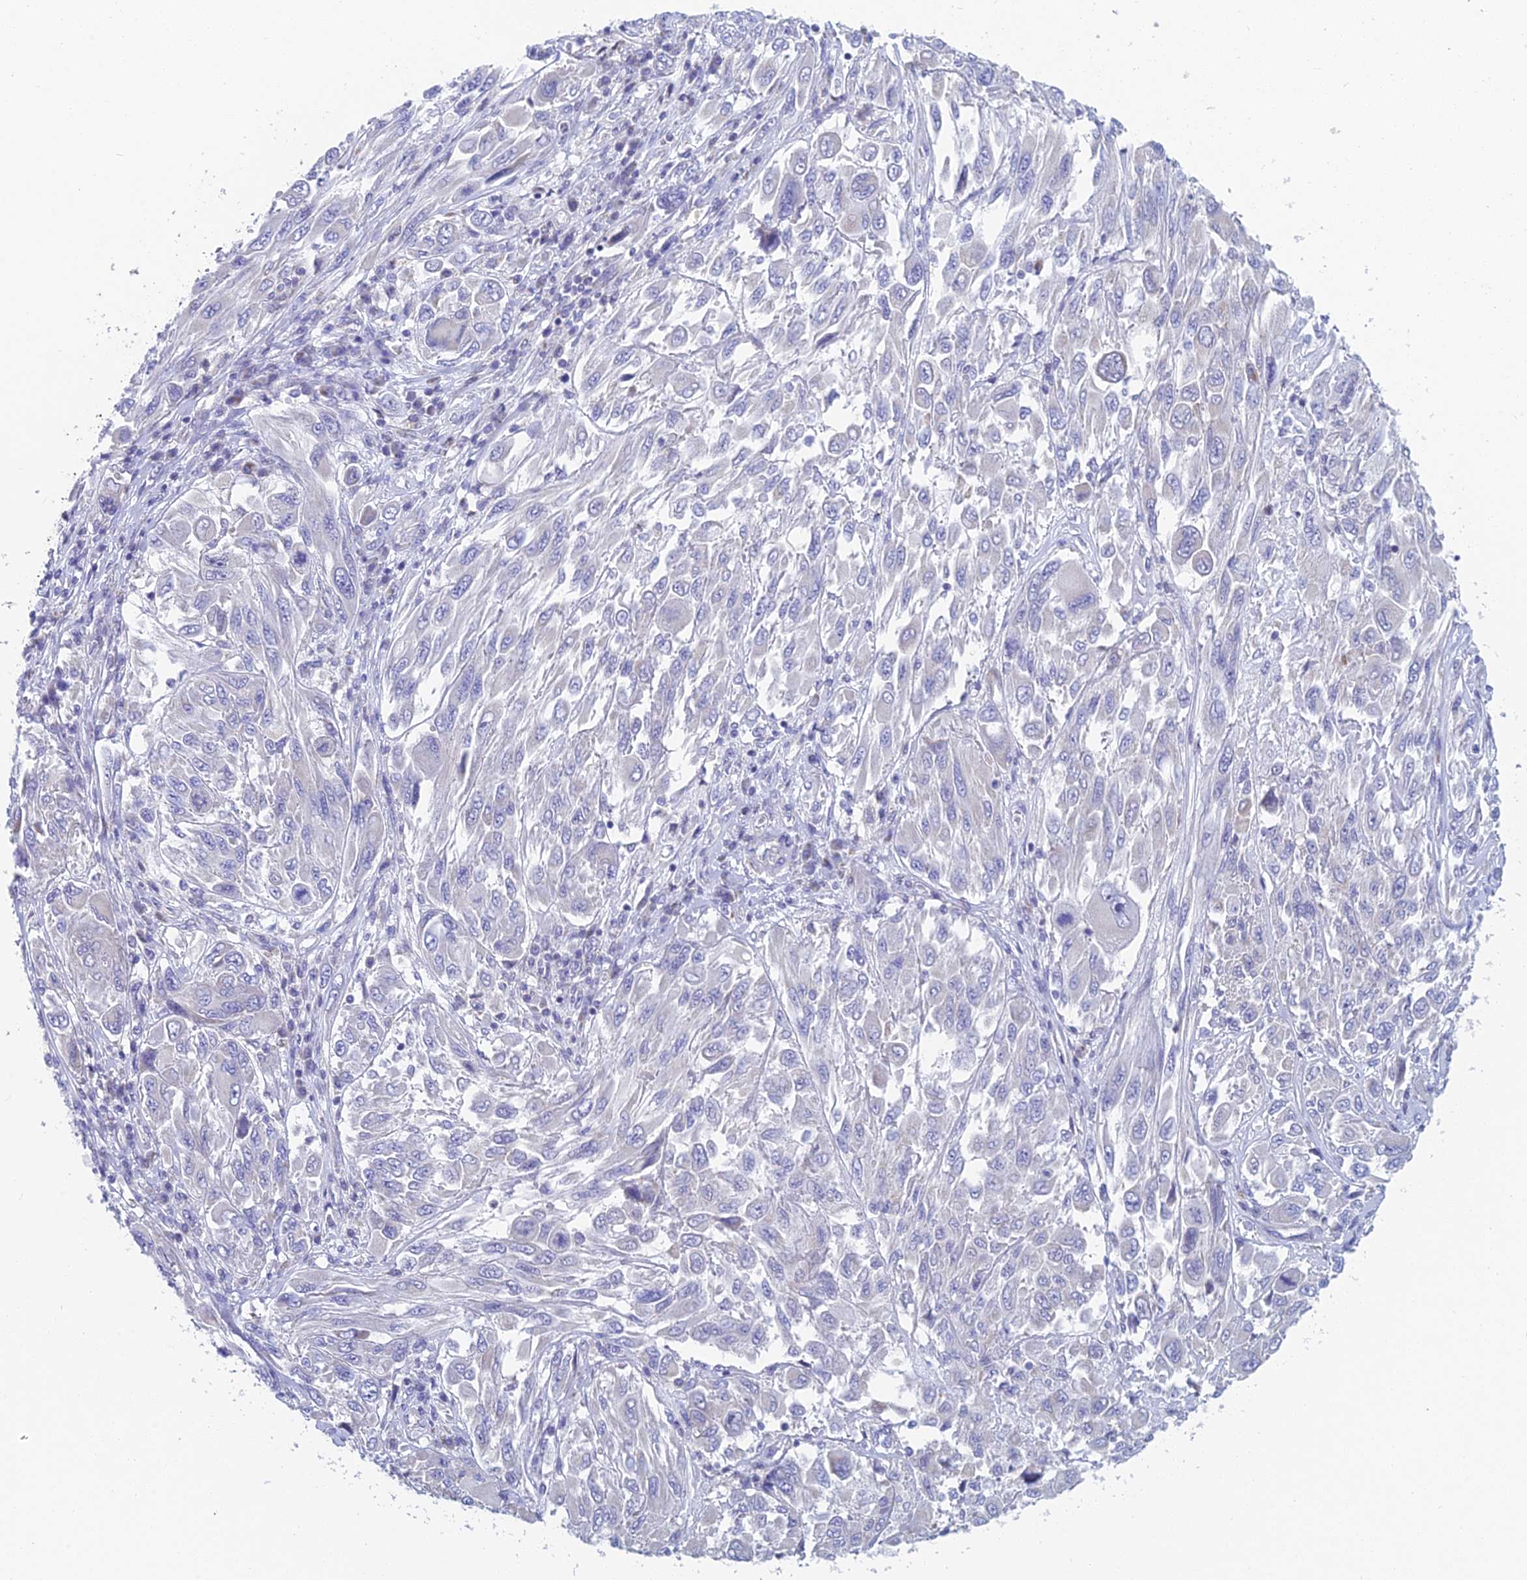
{"staining": {"intensity": "negative", "quantity": "none", "location": "none"}, "tissue": "melanoma", "cell_type": "Tumor cells", "image_type": "cancer", "snomed": [{"axis": "morphology", "description": "Malignant melanoma, NOS"}, {"axis": "topography", "description": "Skin"}], "caption": "DAB (3,3'-diaminobenzidine) immunohistochemical staining of malignant melanoma displays no significant expression in tumor cells.", "gene": "ACSM1", "patient": {"sex": "female", "age": 91}}